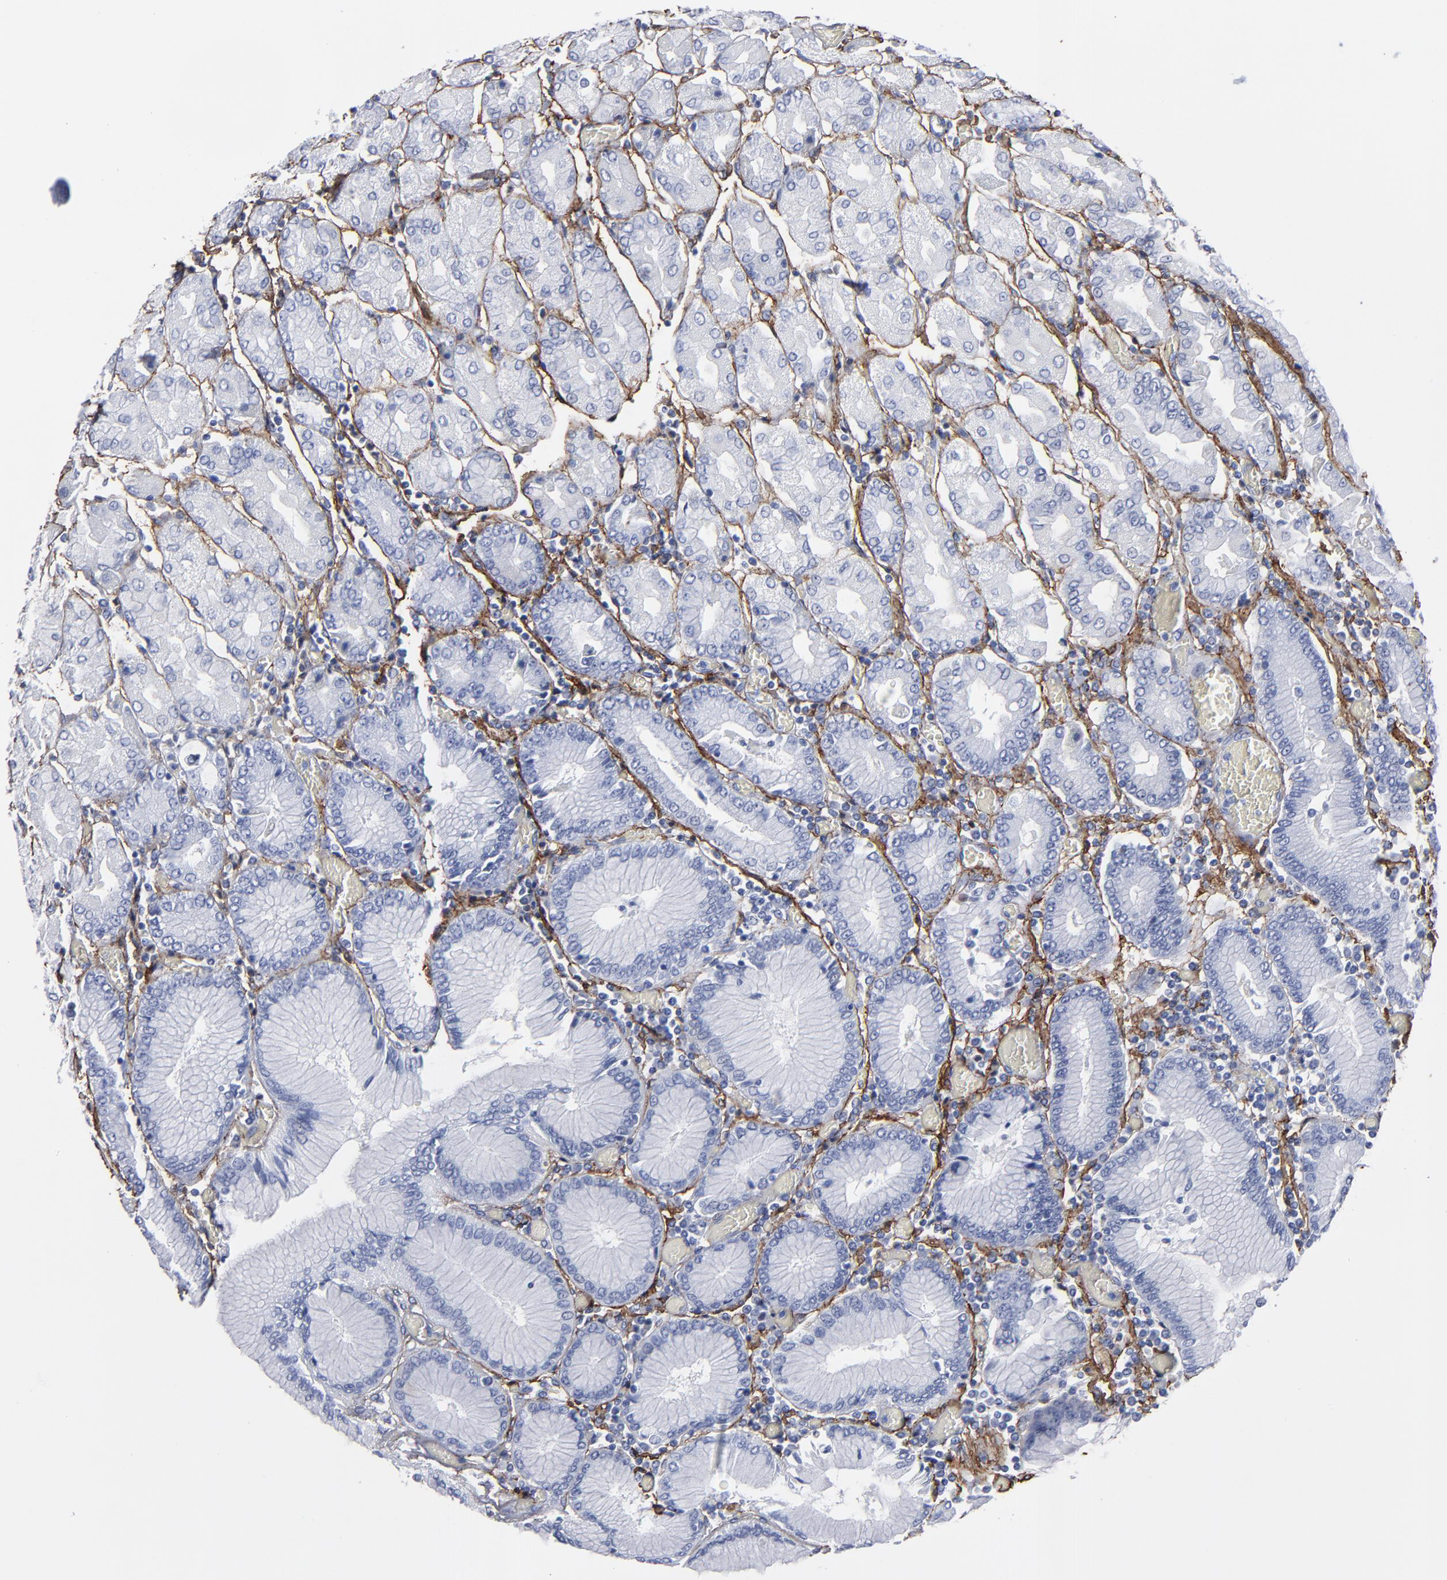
{"staining": {"intensity": "negative", "quantity": "none", "location": "none"}, "tissue": "stomach", "cell_type": "Glandular cells", "image_type": "normal", "snomed": [{"axis": "morphology", "description": "Normal tissue, NOS"}, {"axis": "topography", "description": "Stomach, upper"}], "caption": "Immunohistochemistry (IHC) image of benign stomach: stomach stained with DAB exhibits no significant protein staining in glandular cells. Nuclei are stained in blue.", "gene": "EMILIN1", "patient": {"sex": "male", "age": 78}}